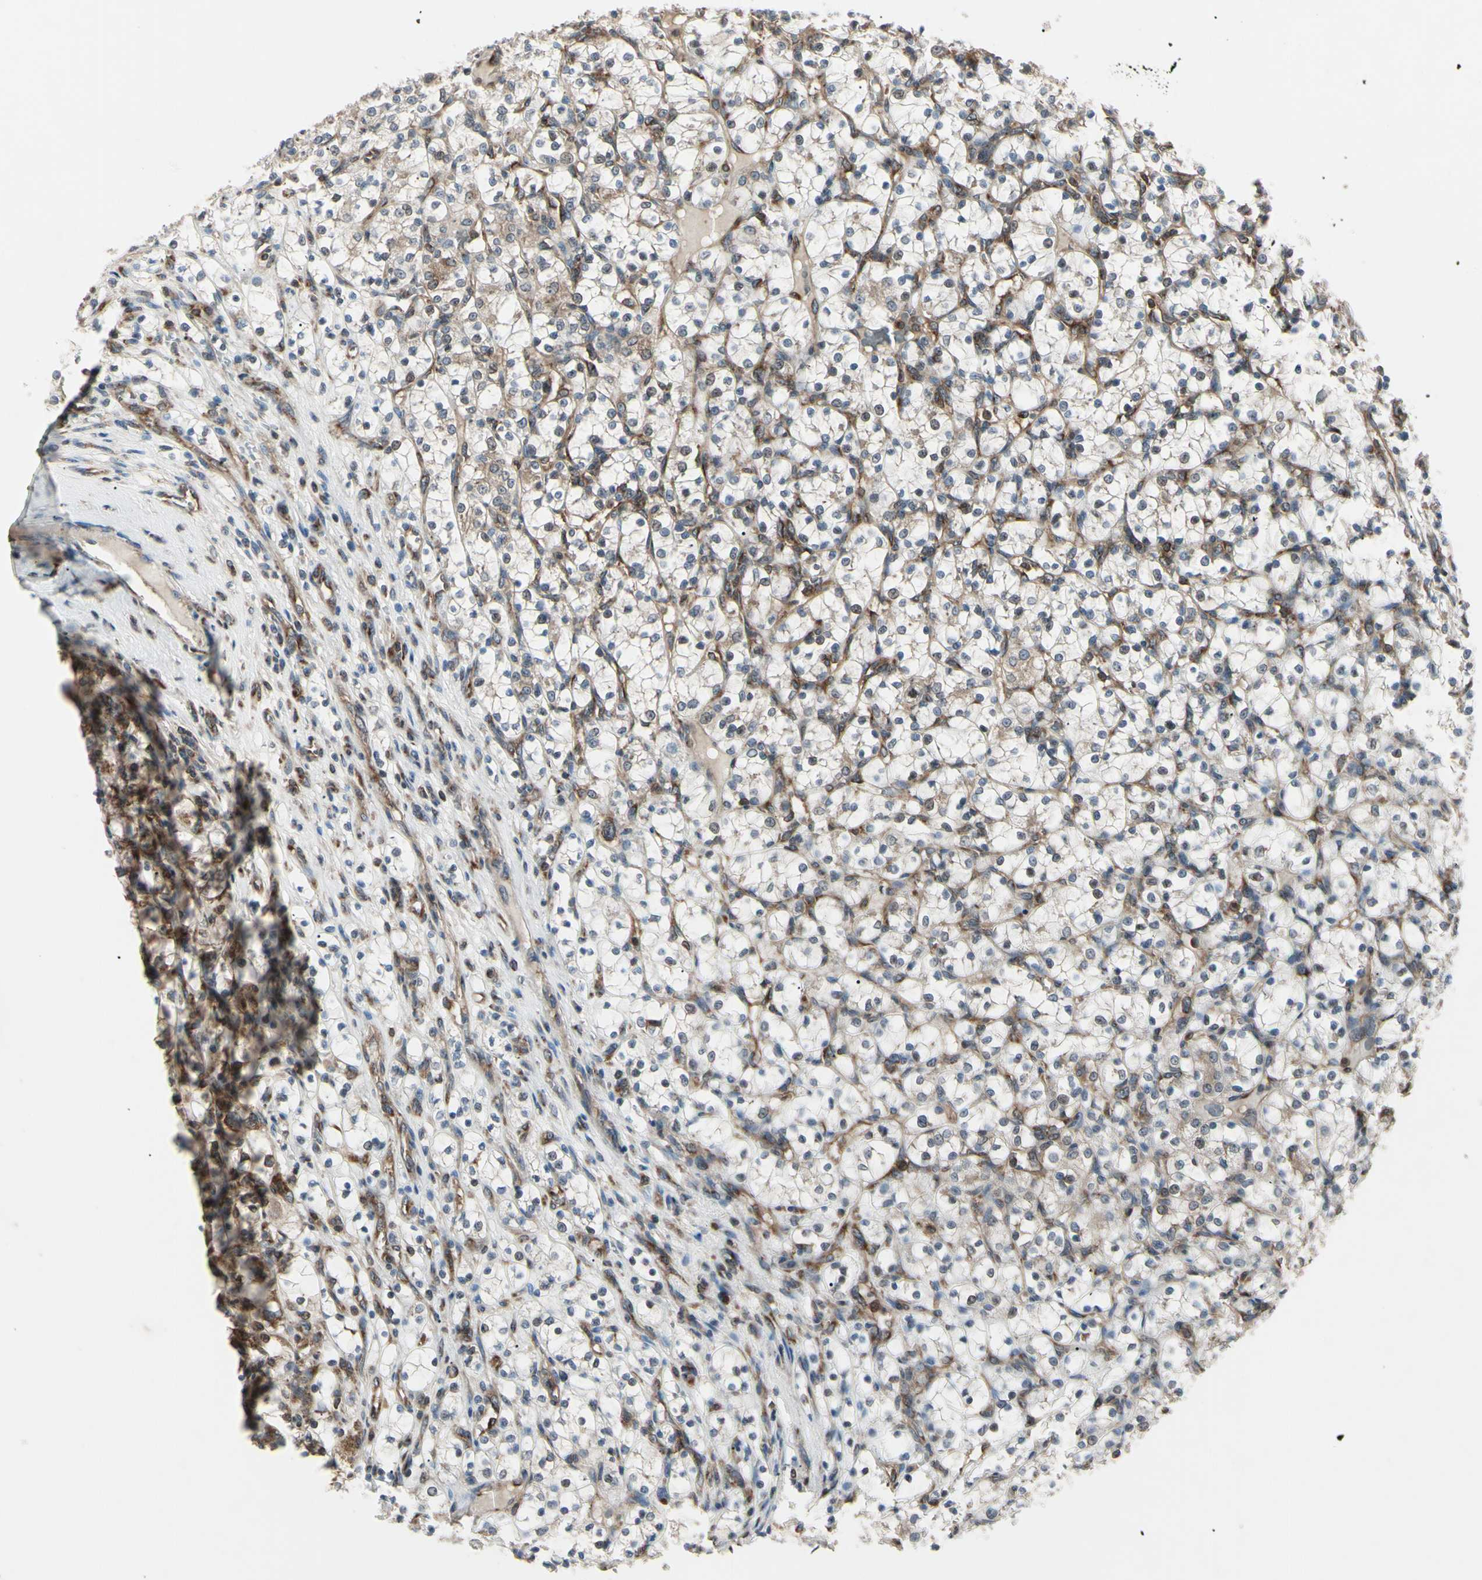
{"staining": {"intensity": "moderate", "quantity": "25%-75%", "location": "cytoplasmic/membranous"}, "tissue": "renal cancer", "cell_type": "Tumor cells", "image_type": "cancer", "snomed": [{"axis": "morphology", "description": "Adenocarcinoma, NOS"}, {"axis": "topography", "description": "Kidney"}], "caption": "Human renal cancer stained for a protein (brown) reveals moderate cytoplasmic/membranous positive staining in approximately 25%-75% of tumor cells.", "gene": "MAPRE1", "patient": {"sex": "female", "age": 69}}